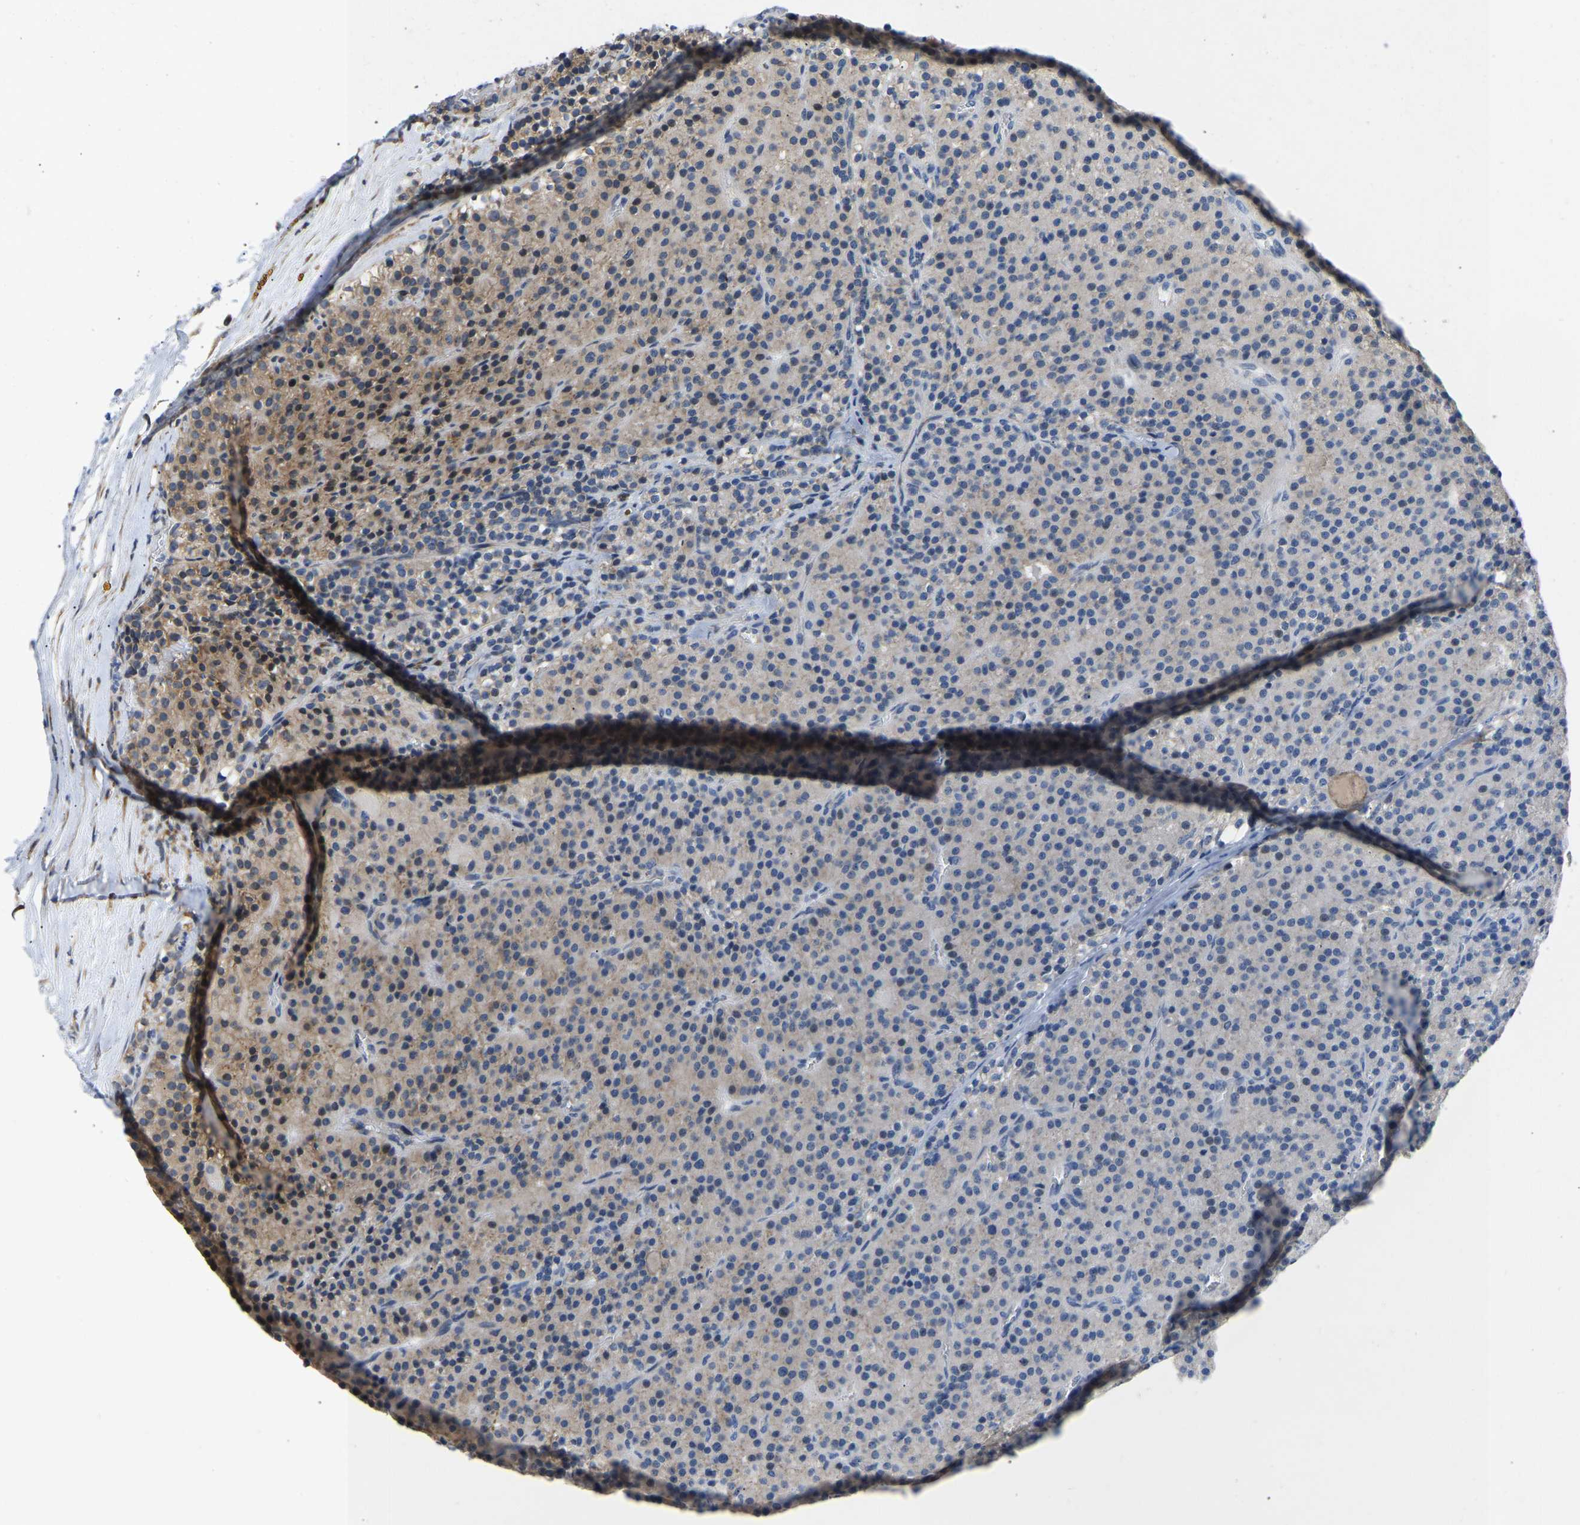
{"staining": {"intensity": "moderate", "quantity": "<25%", "location": "cytoplasmic/membranous"}, "tissue": "parathyroid gland", "cell_type": "Glandular cells", "image_type": "normal", "snomed": [{"axis": "morphology", "description": "Normal tissue, NOS"}, {"axis": "morphology", "description": "Adenoma, NOS"}, {"axis": "topography", "description": "Parathyroid gland"}], "caption": "Human parathyroid gland stained with a brown dye exhibits moderate cytoplasmic/membranous positive staining in approximately <25% of glandular cells.", "gene": "ABCA10", "patient": {"sex": "male", "age": 75}}